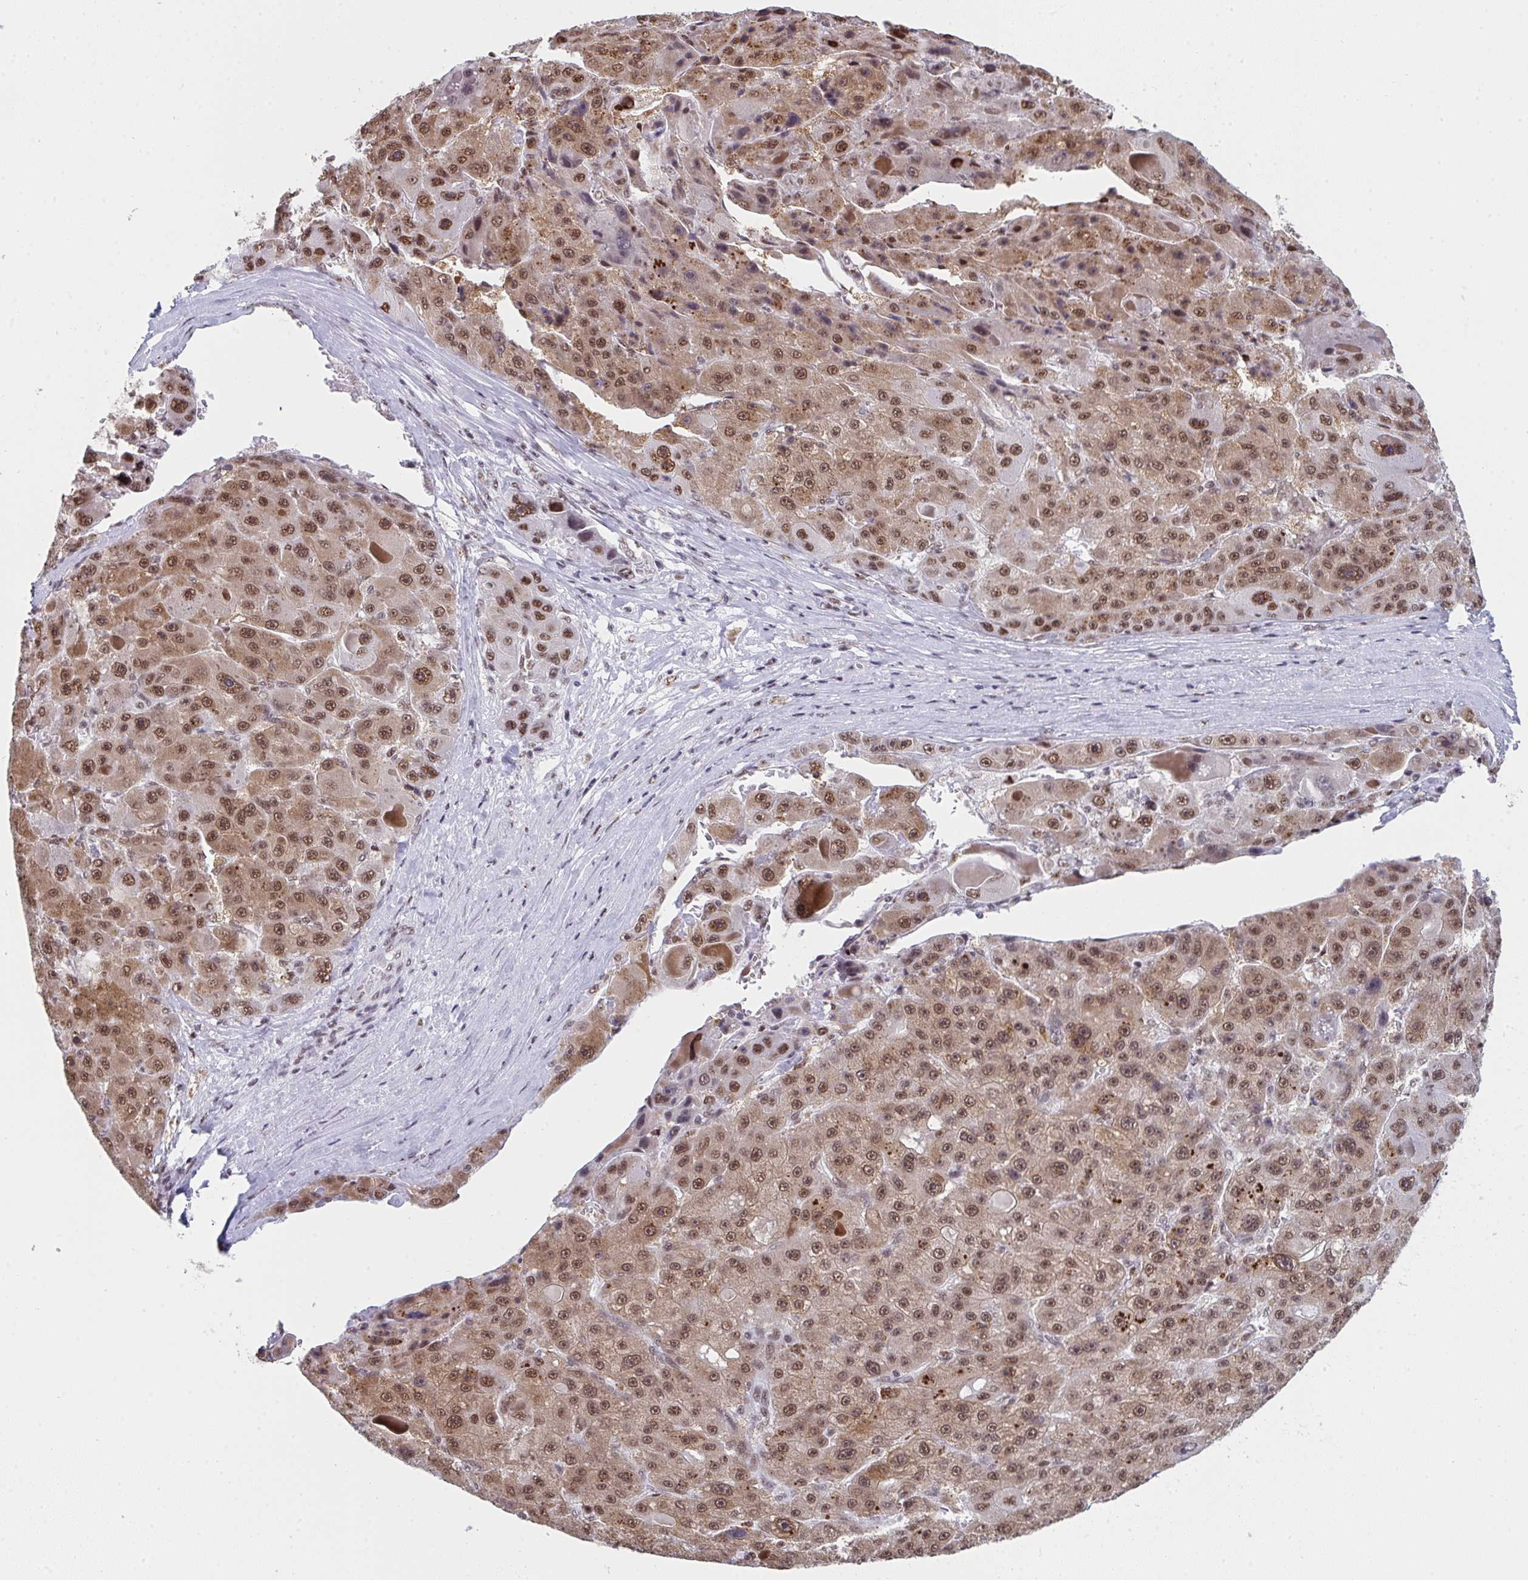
{"staining": {"intensity": "moderate", "quantity": ">75%", "location": "cytoplasmic/membranous,nuclear"}, "tissue": "liver cancer", "cell_type": "Tumor cells", "image_type": "cancer", "snomed": [{"axis": "morphology", "description": "Carcinoma, Hepatocellular, NOS"}, {"axis": "topography", "description": "Liver"}], "caption": "Liver hepatocellular carcinoma stained with immunohistochemistry (IHC) shows moderate cytoplasmic/membranous and nuclear staining in approximately >75% of tumor cells. The staining was performed using DAB, with brown indicating positive protein expression. Nuclei are stained blue with hematoxylin.", "gene": "SNRNP70", "patient": {"sex": "male", "age": 76}}